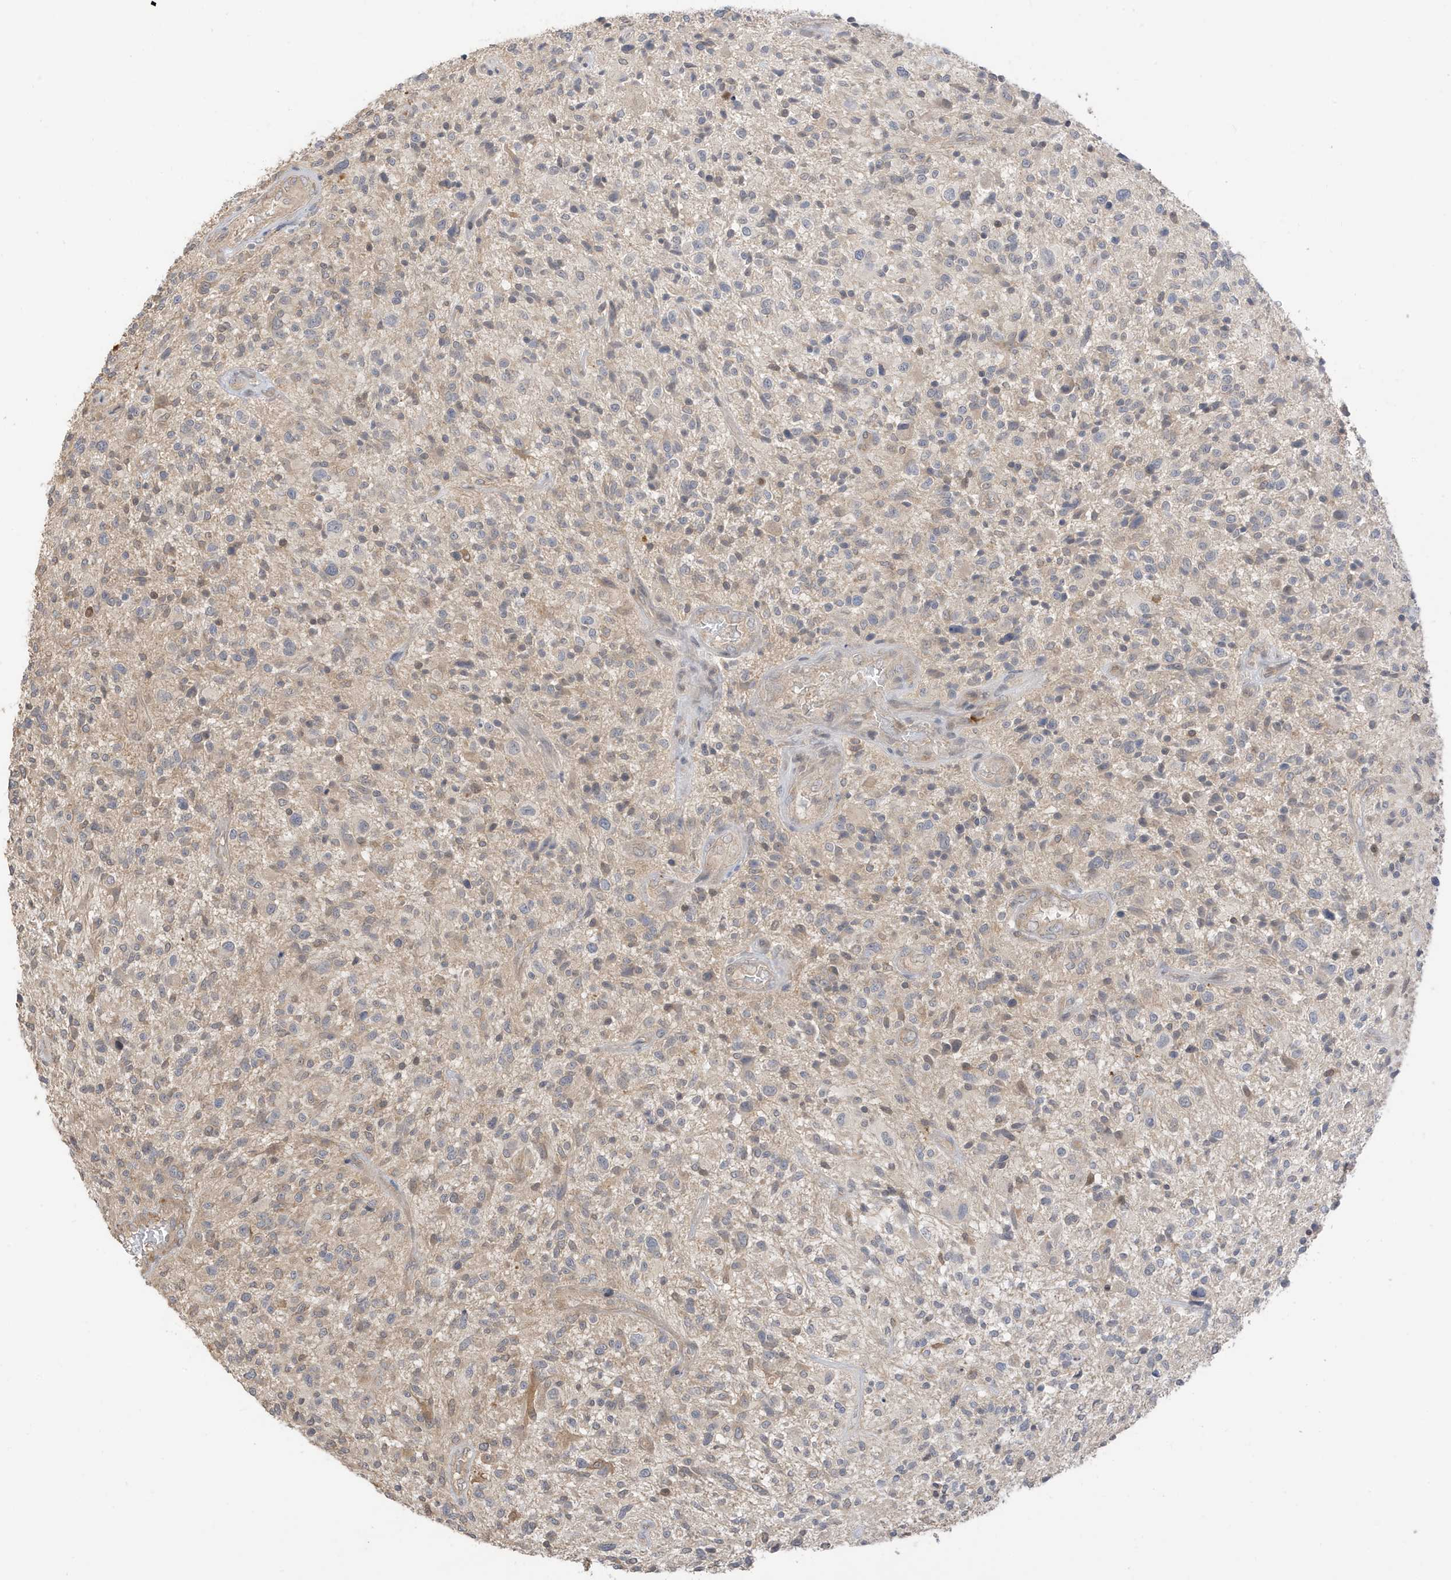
{"staining": {"intensity": "weak", "quantity": "<25%", "location": "cytoplasmic/membranous"}, "tissue": "glioma", "cell_type": "Tumor cells", "image_type": "cancer", "snomed": [{"axis": "morphology", "description": "Glioma, malignant, High grade"}, {"axis": "topography", "description": "Brain"}], "caption": "This histopathology image is of glioma stained with IHC to label a protein in brown with the nuclei are counter-stained blue. There is no staining in tumor cells. (Immunohistochemistry, brightfield microscopy, high magnification).", "gene": "TAB3", "patient": {"sex": "male", "age": 47}}